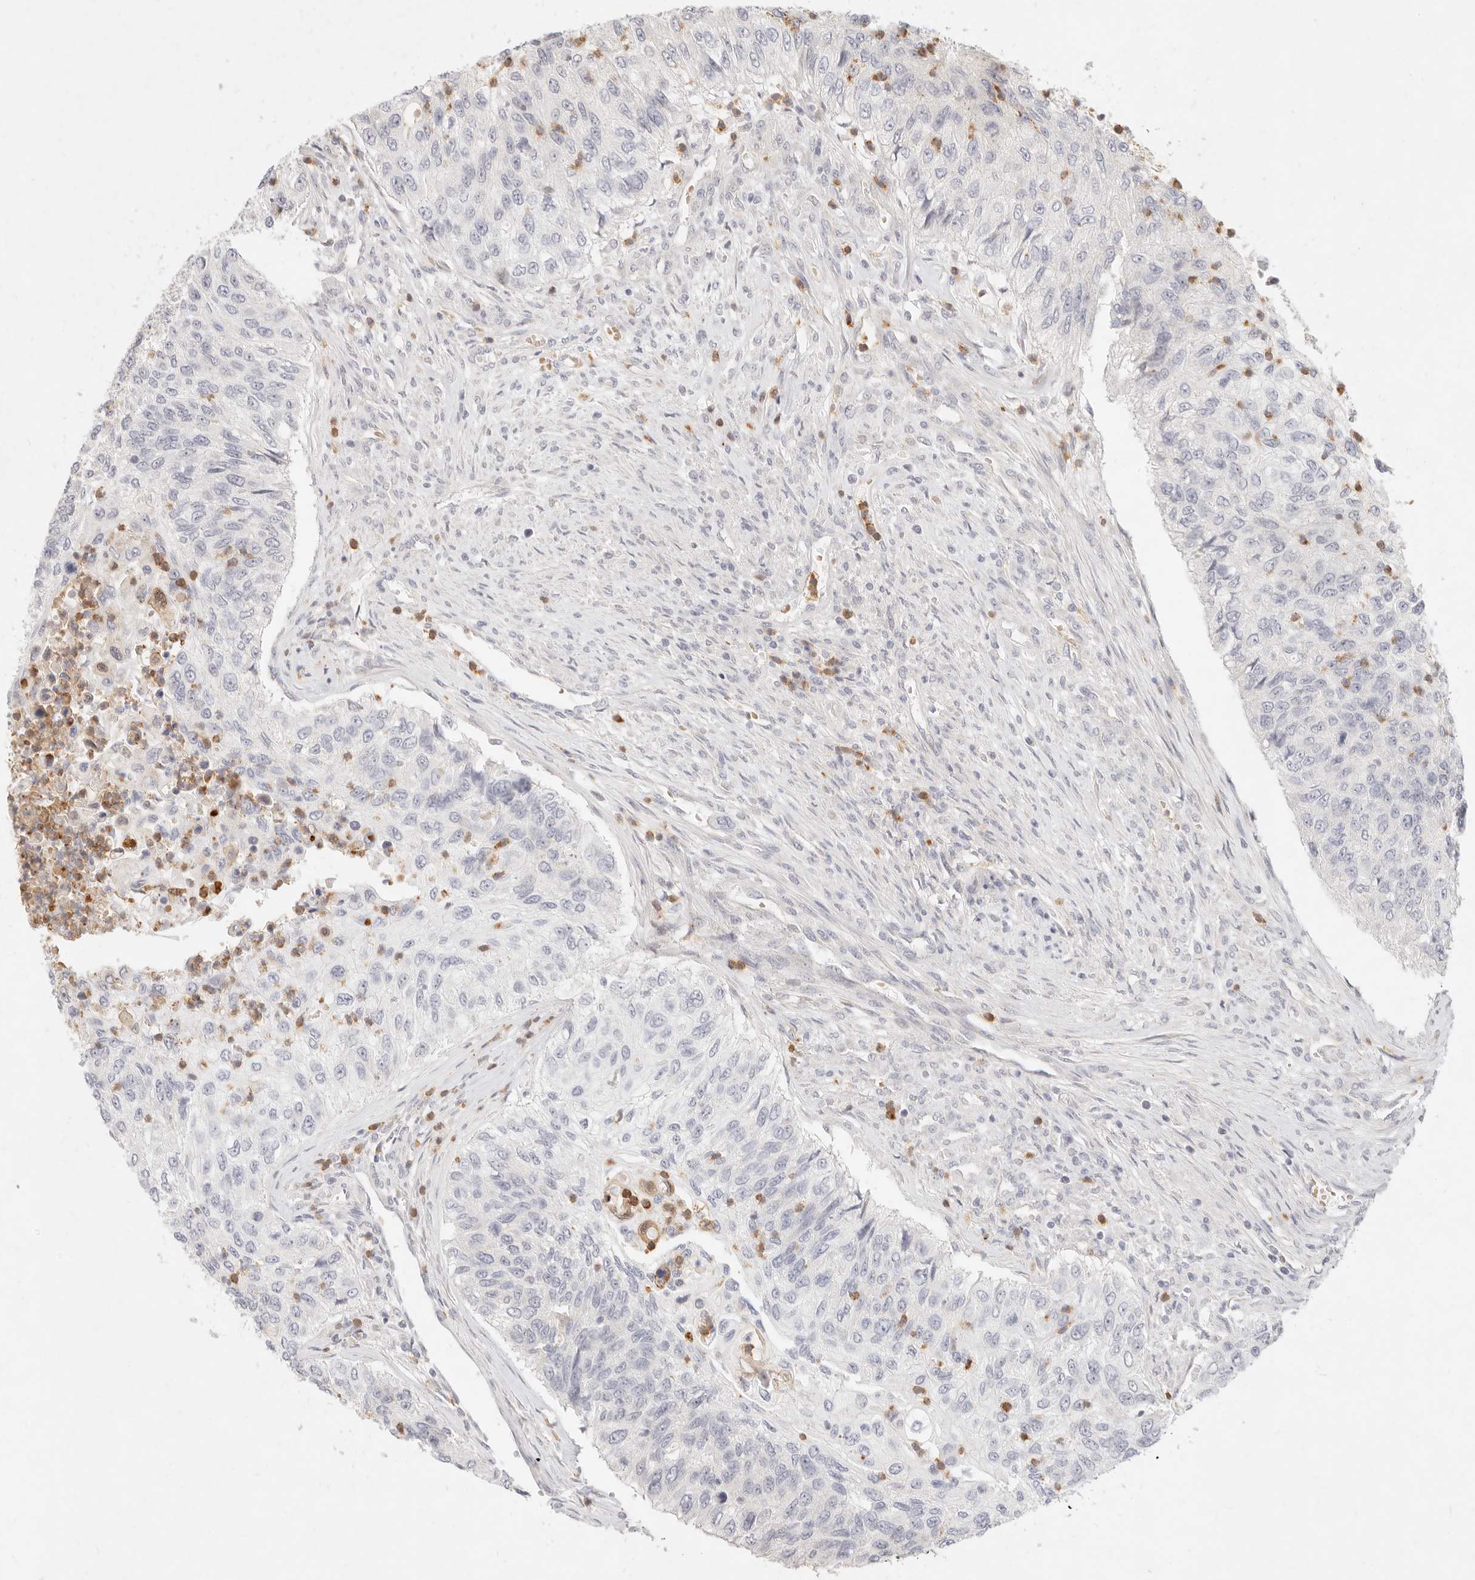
{"staining": {"intensity": "negative", "quantity": "none", "location": "none"}, "tissue": "urothelial cancer", "cell_type": "Tumor cells", "image_type": "cancer", "snomed": [{"axis": "morphology", "description": "Urothelial carcinoma, High grade"}, {"axis": "topography", "description": "Urinary bladder"}], "caption": "DAB immunohistochemical staining of human urothelial carcinoma (high-grade) displays no significant staining in tumor cells. (DAB immunohistochemistry, high magnification).", "gene": "ASCL3", "patient": {"sex": "female", "age": 60}}